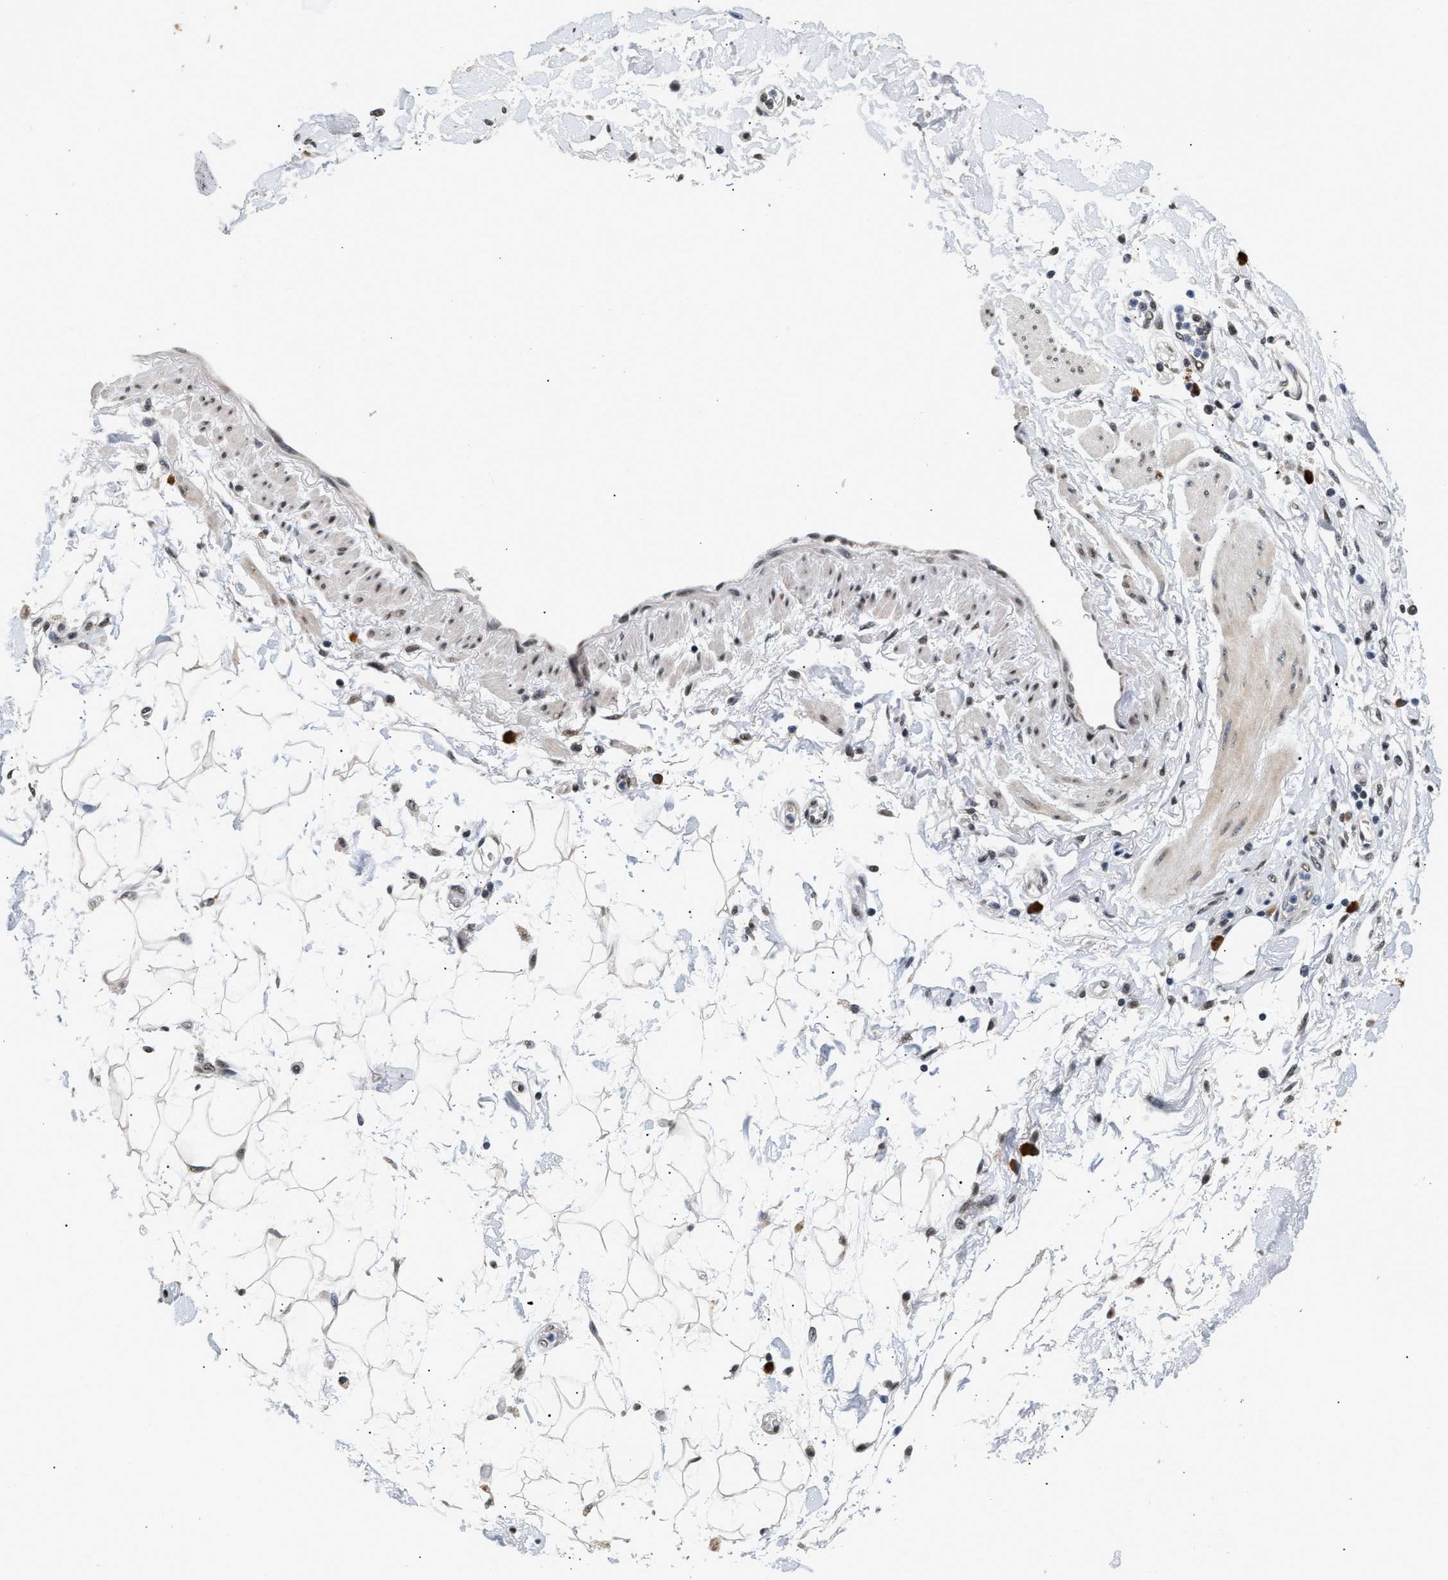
{"staining": {"intensity": "weak", "quantity": "<25%", "location": "nuclear"}, "tissue": "adipose tissue", "cell_type": "Adipocytes", "image_type": "normal", "snomed": [{"axis": "morphology", "description": "Normal tissue, NOS"}, {"axis": "morphology", "description": "Adenocarcinoma, NOS"}, {"axis": "topography", "description": "Duodenum"}, {"axis": "topography", "description": "Peripheral nerve tissue"}], "caption": "Immunohistochemical staining of normal human adipose tissue demonstrates no significant positivity in adipocytes. The staining is performed using DAB brown chromogen with nuclei counter-stained in using hematoxylin.", "gene": "THOC1", "patient": {"sex": "female", "age": 60}}